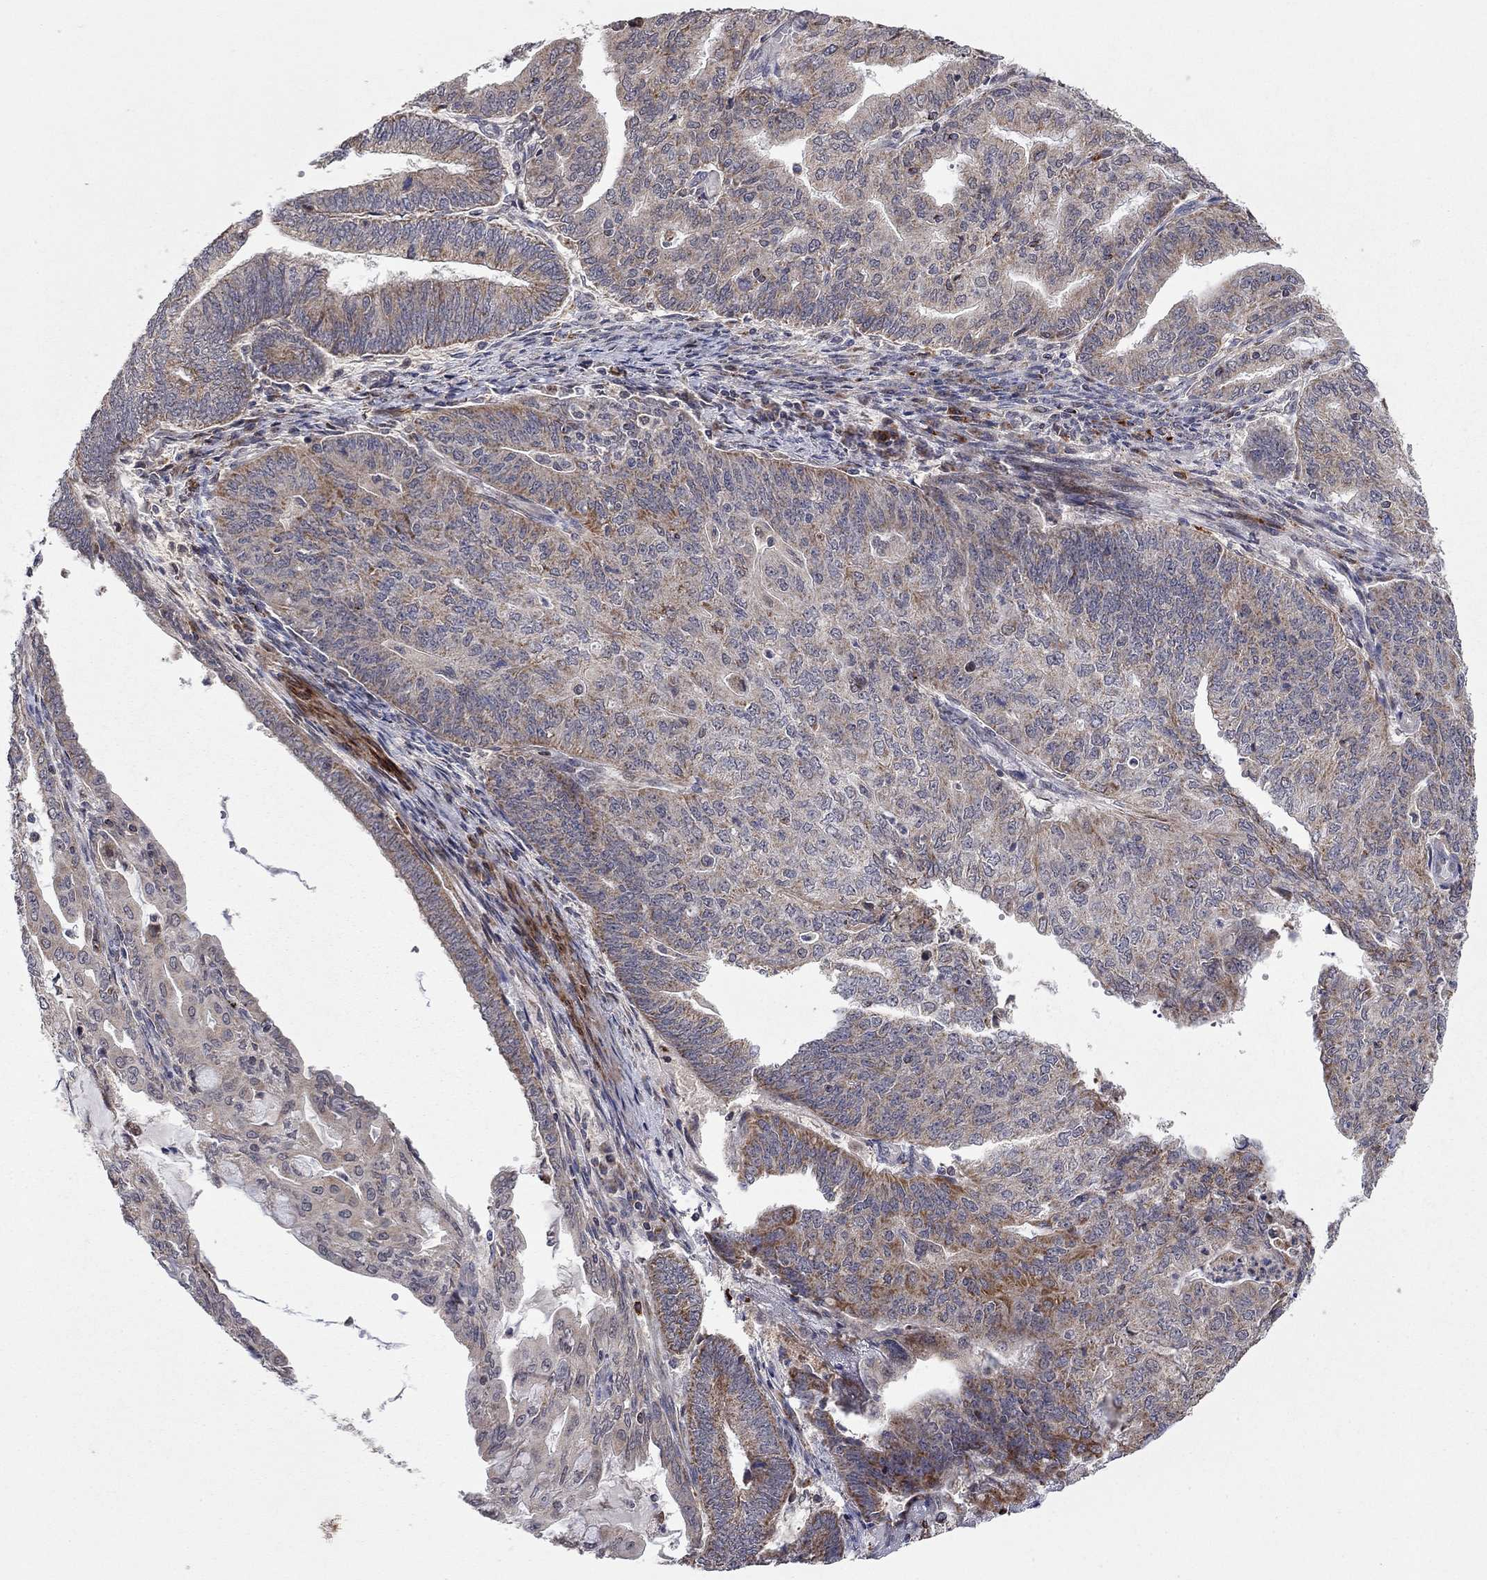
{"staining": {"intensity": "strong", "quantity": "<25%", "location": "cytoplasmic/membranous"}, "tissue": "endometrial cancer", "cell_type": "Tumor cells", "image_type": "cancer", "snomed": [{"axis": "morphology", "description": "Adenocarcinoma, NOS"}, {"axis": "topography", "description": "Endometrium"}], "caption": "Immunohistochemistry (IHC) (DAB (3,3'-diaminobenzidine)) staining of endometrial cancer (adenocarcinoma) exhibits strong cytoplasmic/membranous protein positivity in about <25% of tumor cells.", "gene": "IDS", "patient": {"sex": "female", "age": 82}}